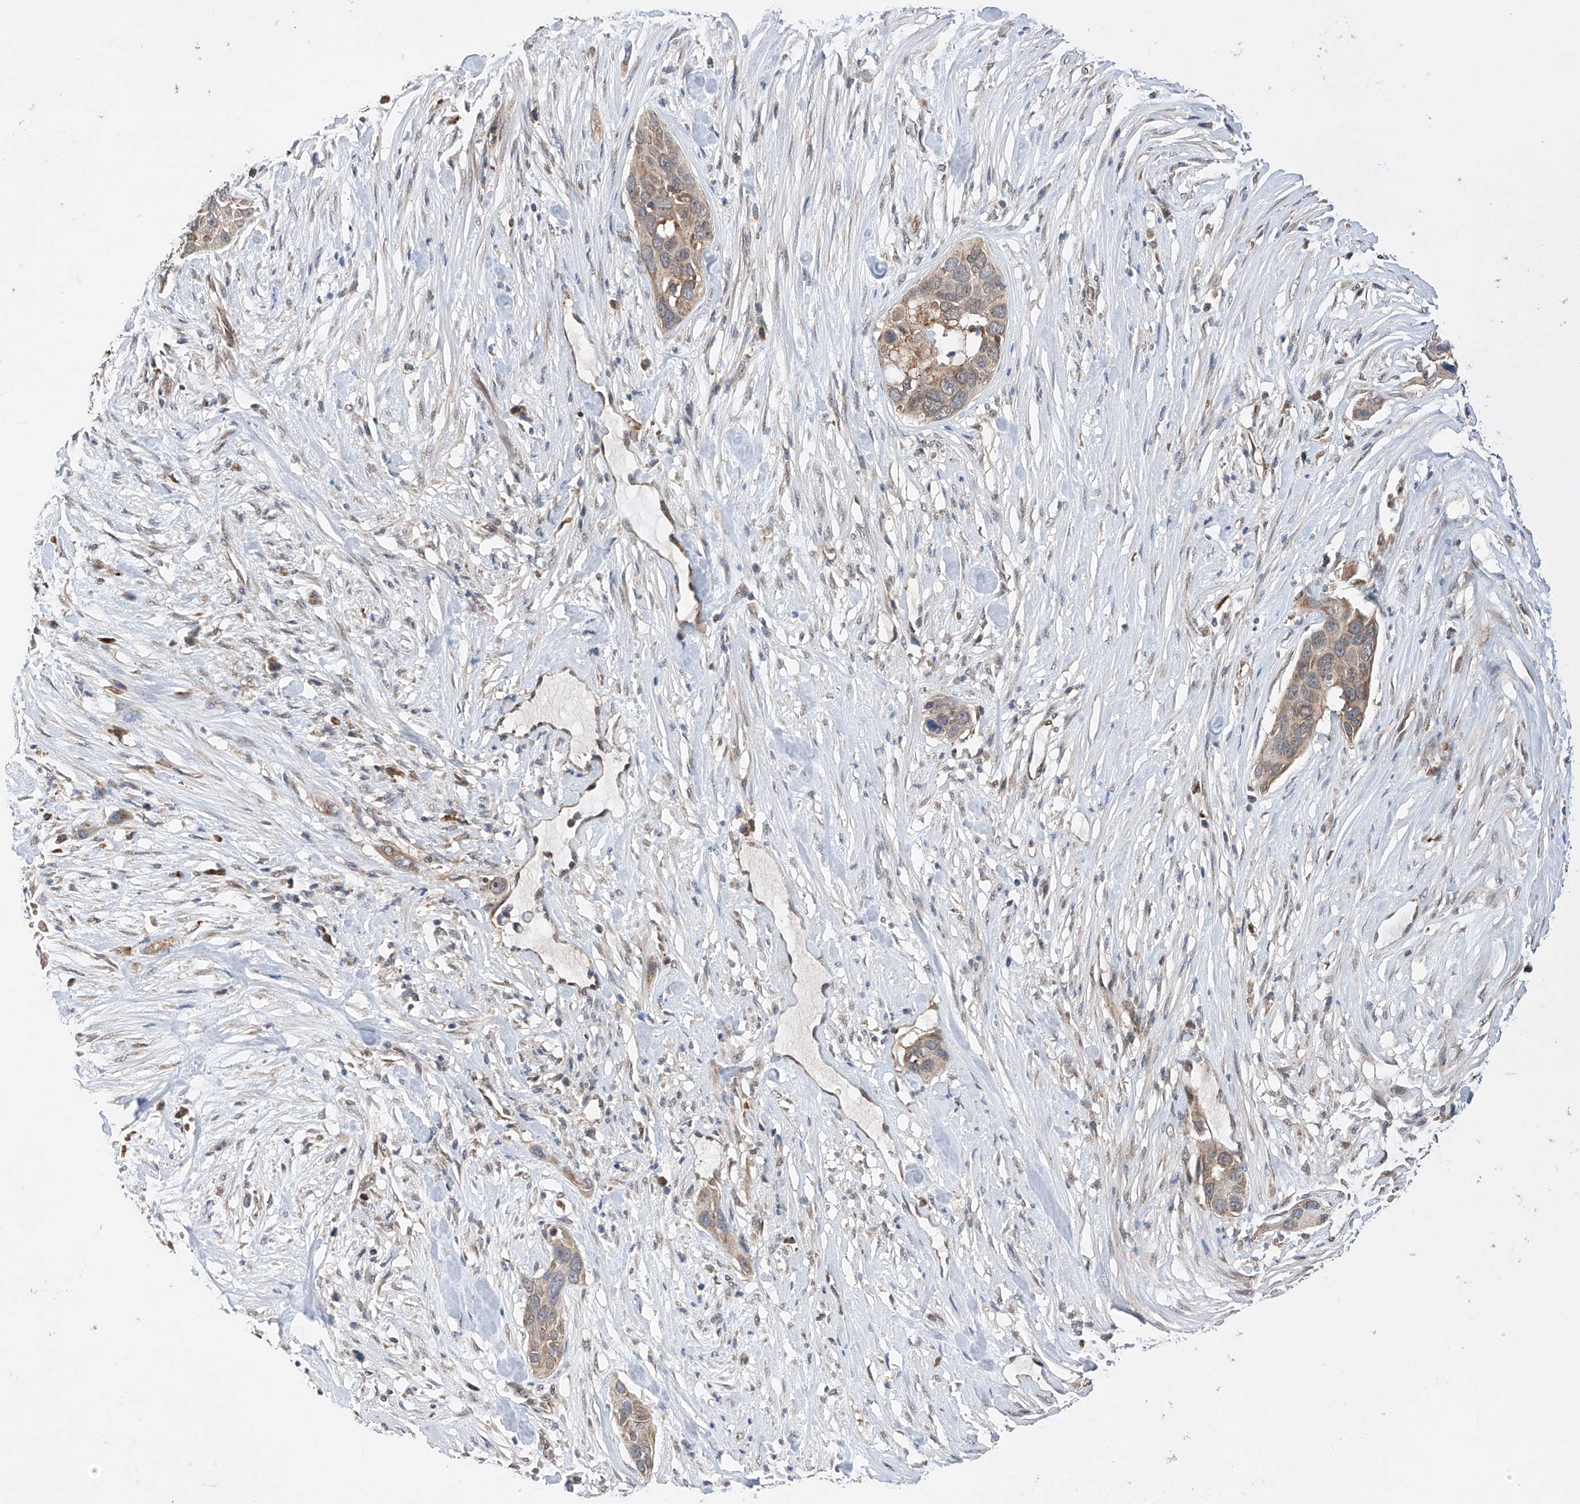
{"staining": {"intensity": "weak", "quantity": ">75%", "location": "cytoplasmic/membranous"}, "tissue": "pancreatic cancer", "cell_type": "Tumor cells", "image_type": "cancer", "snomed": [{"axis": "morphology", "description": "Adenocarcinoma, NOS"}, {"axis": "topography", "description": "Pancreas"}], "caption": "The micrograph reveals immunohistochemical staining of adenocarcinoma (pancreatic). There is weak cytoplasmic/membranous staining is seen in approximately >75% of tumor cells. The protein of interest is shown in brown color, while the nuclei are stained blue.", "gene": "SDHAF4", "patient": {"sex": "female", "age": 60}}